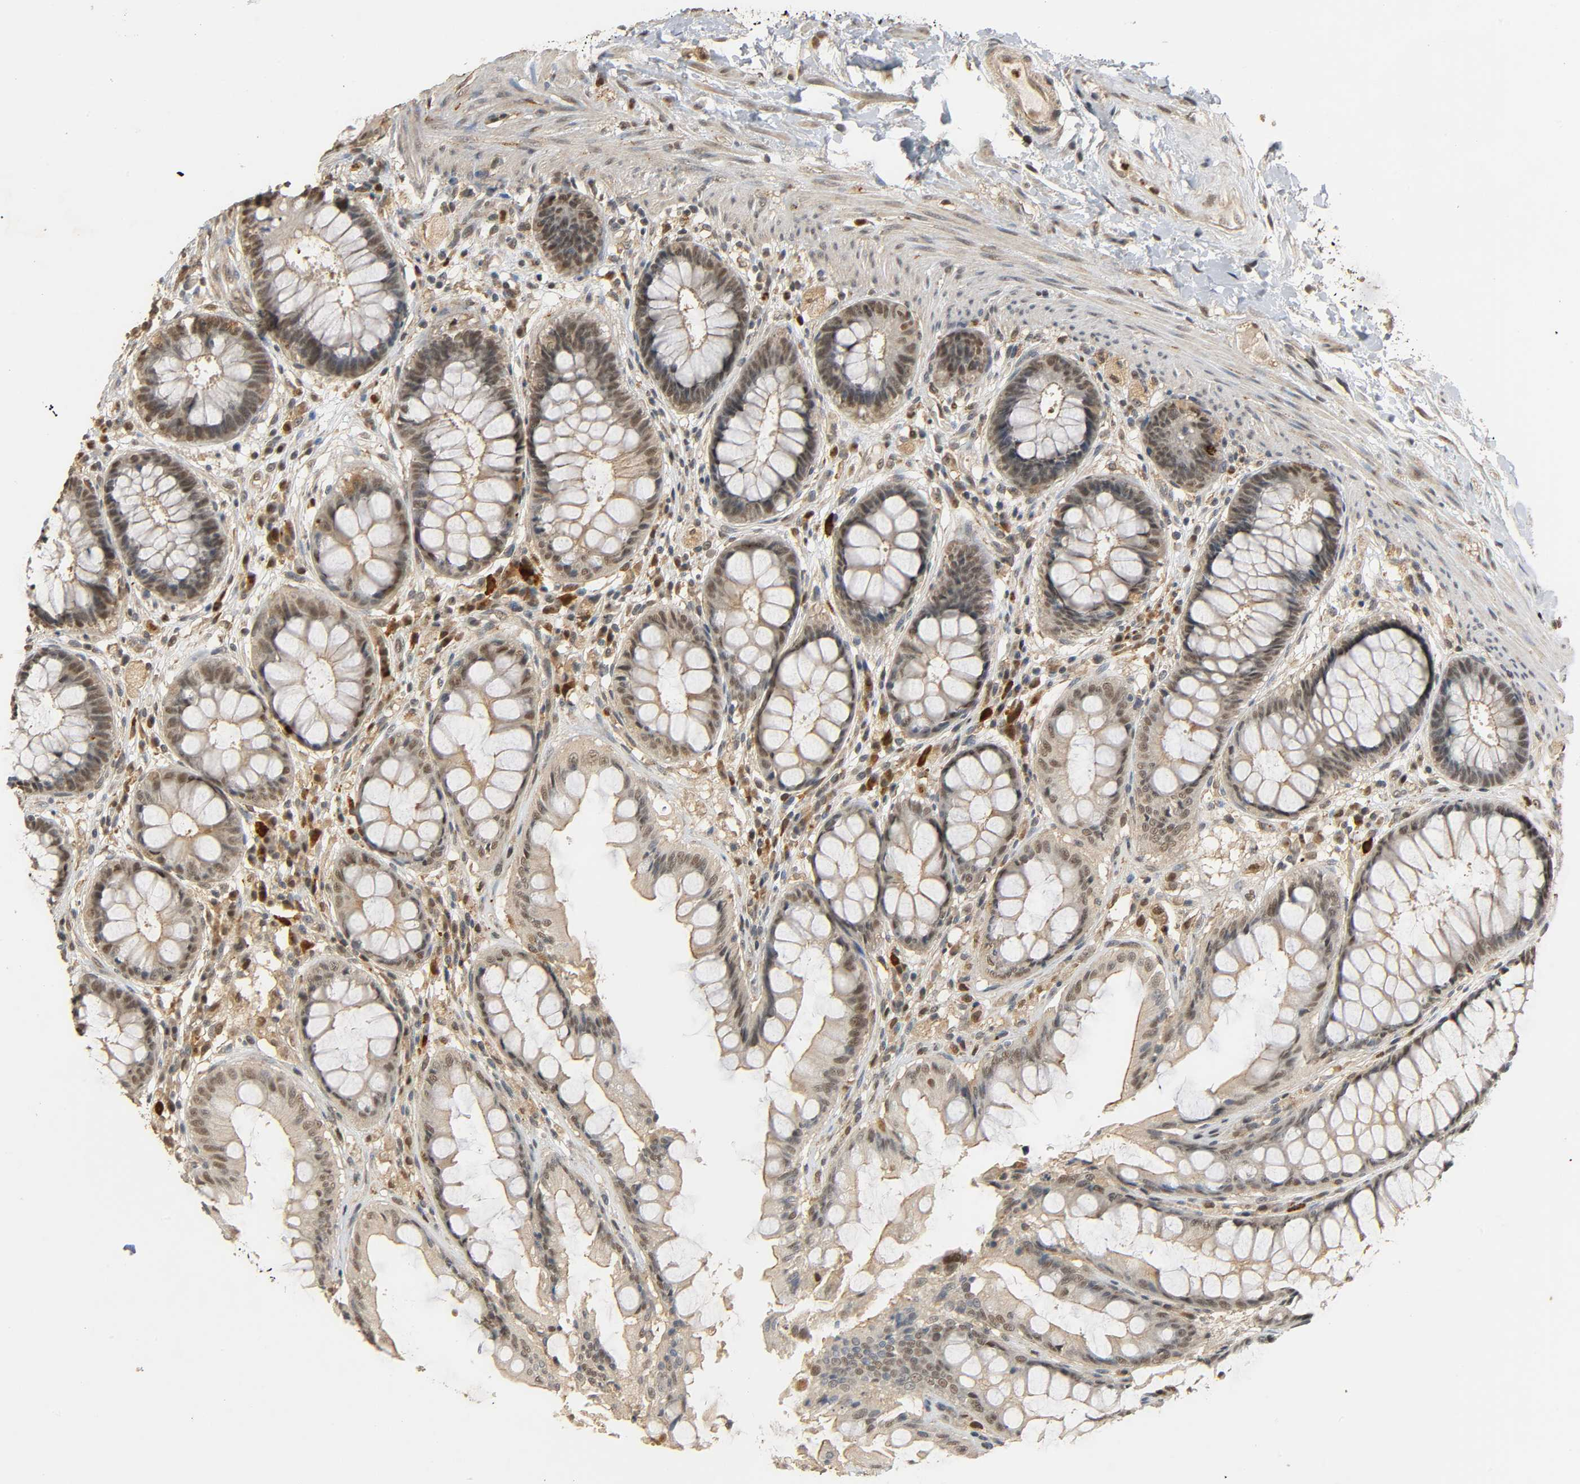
{"staining": {"intensity": "moderate", "quantity": "25%-75%", "location": "nuclear"}, "tissue": "rectum", "cell_type": "Glandular cells", "image_type": "normal", "snomed": [{"axis": "morphology", "description": "Normal tissue, NOS"}, {"axis": "topography", "description": "Rectum"}], "caption": "DAB (3,3'-diaminobenzidine) immunohistochemical staining of benign rectum displays moderate nuclear protein expression in about 25%-75% of glandular cells.", "gene": "ZFPM2", "patient": {"sex": "female", "age": 46}}